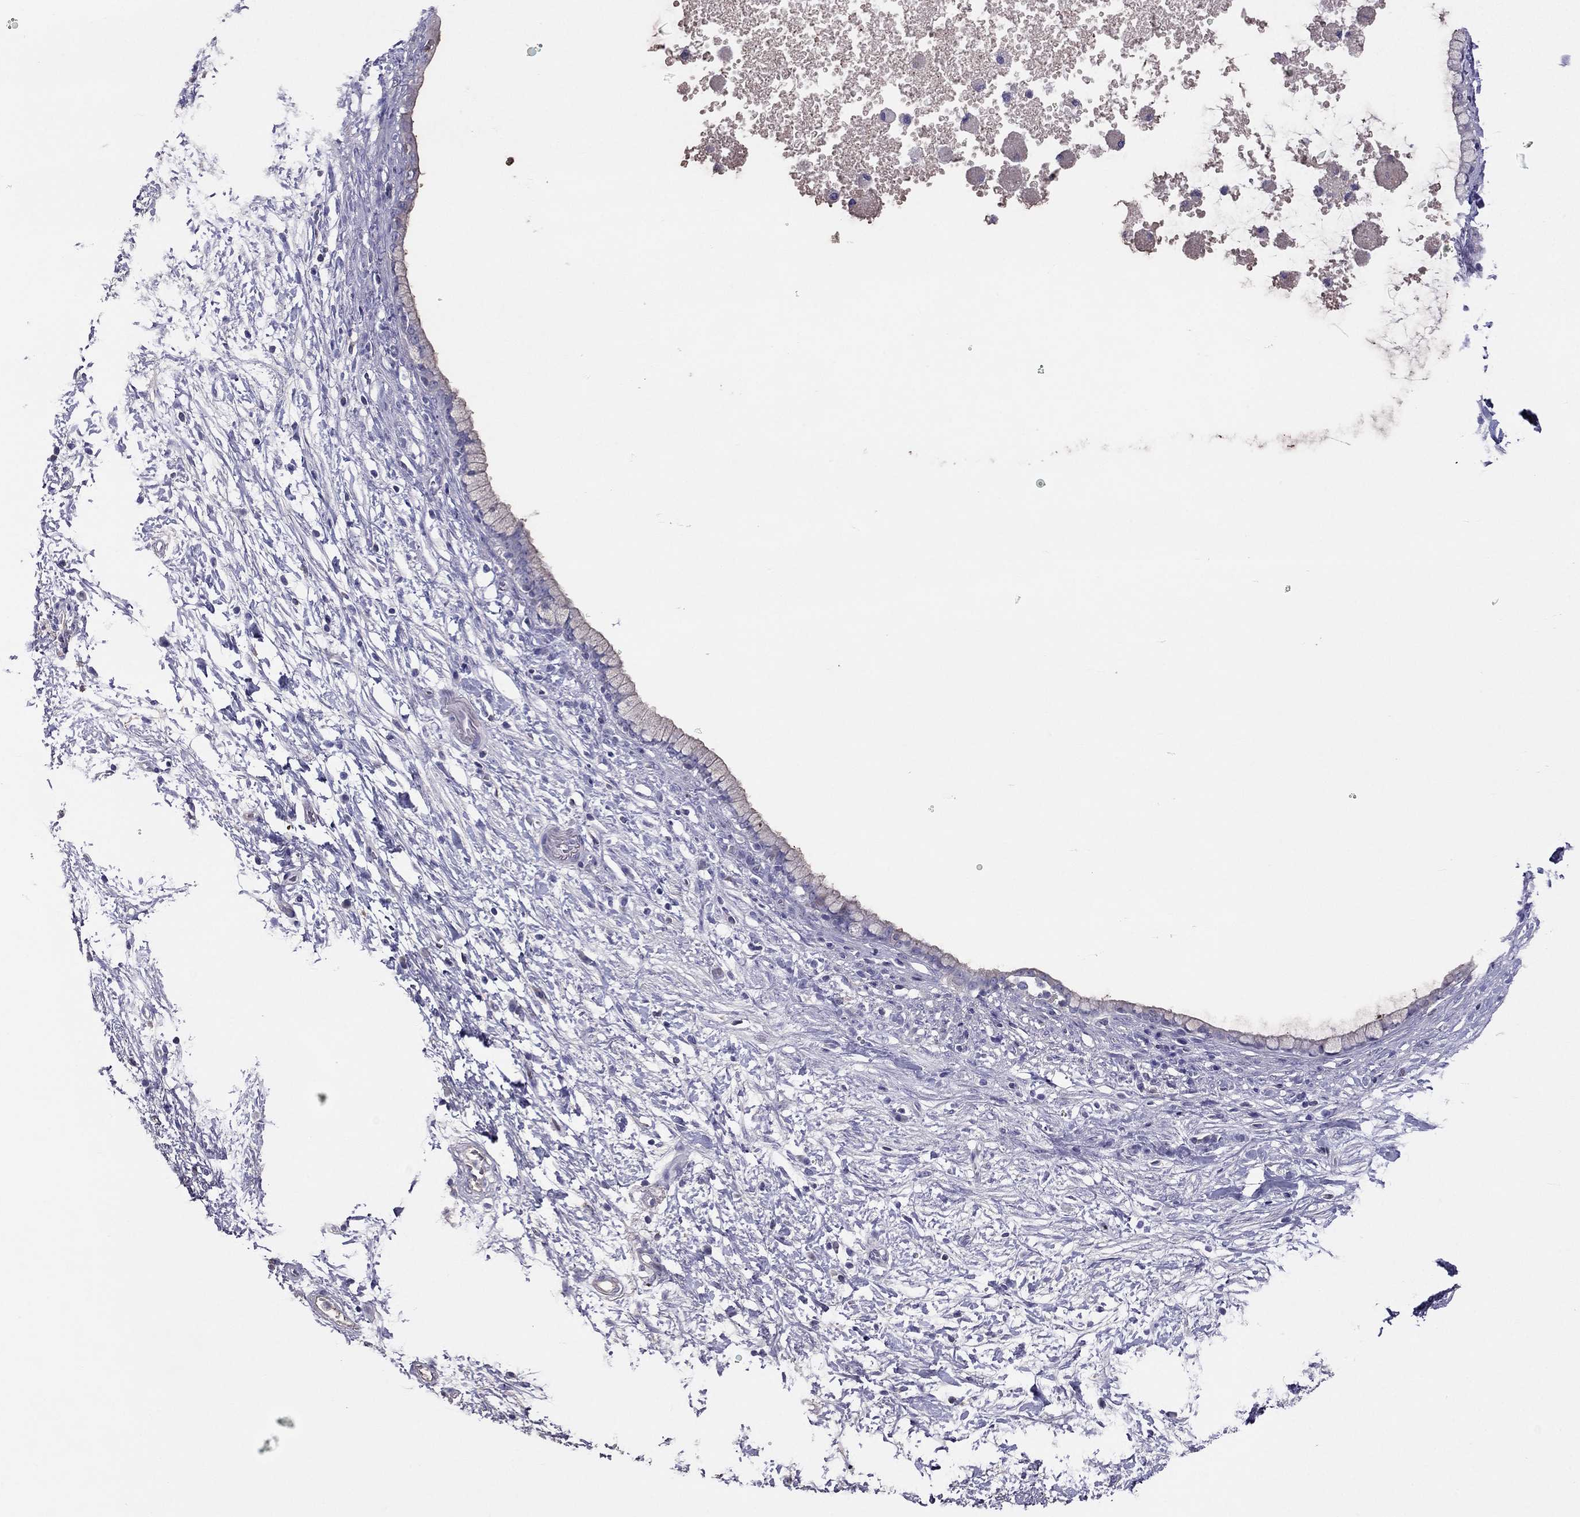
{"staining": {"intensity": "negative", "quantity": "none", "location": "none"}, "tissue": "pancreatic cancer", "cell_type": "Tumor cells", "image_type": "cancer", "snomed": [{"axis": "morphology", "description": "Adenocarcinoma, NOS"}, {"axis": "topography", "description": "Pancreas"}], "caption": "Immunohistochemical staining of human pancreatic adenocarcinoma shows no significant staining in tumor cells. Brightfield microscopy of immunohistochemistry (IHC) stained with DAB (3,3'-diaminobenzidine) (brown) and hematoxylin (blue), captured at high magnification.", "gene": "TBC1D21", "patient": {"sex": "female", "age": 72}}